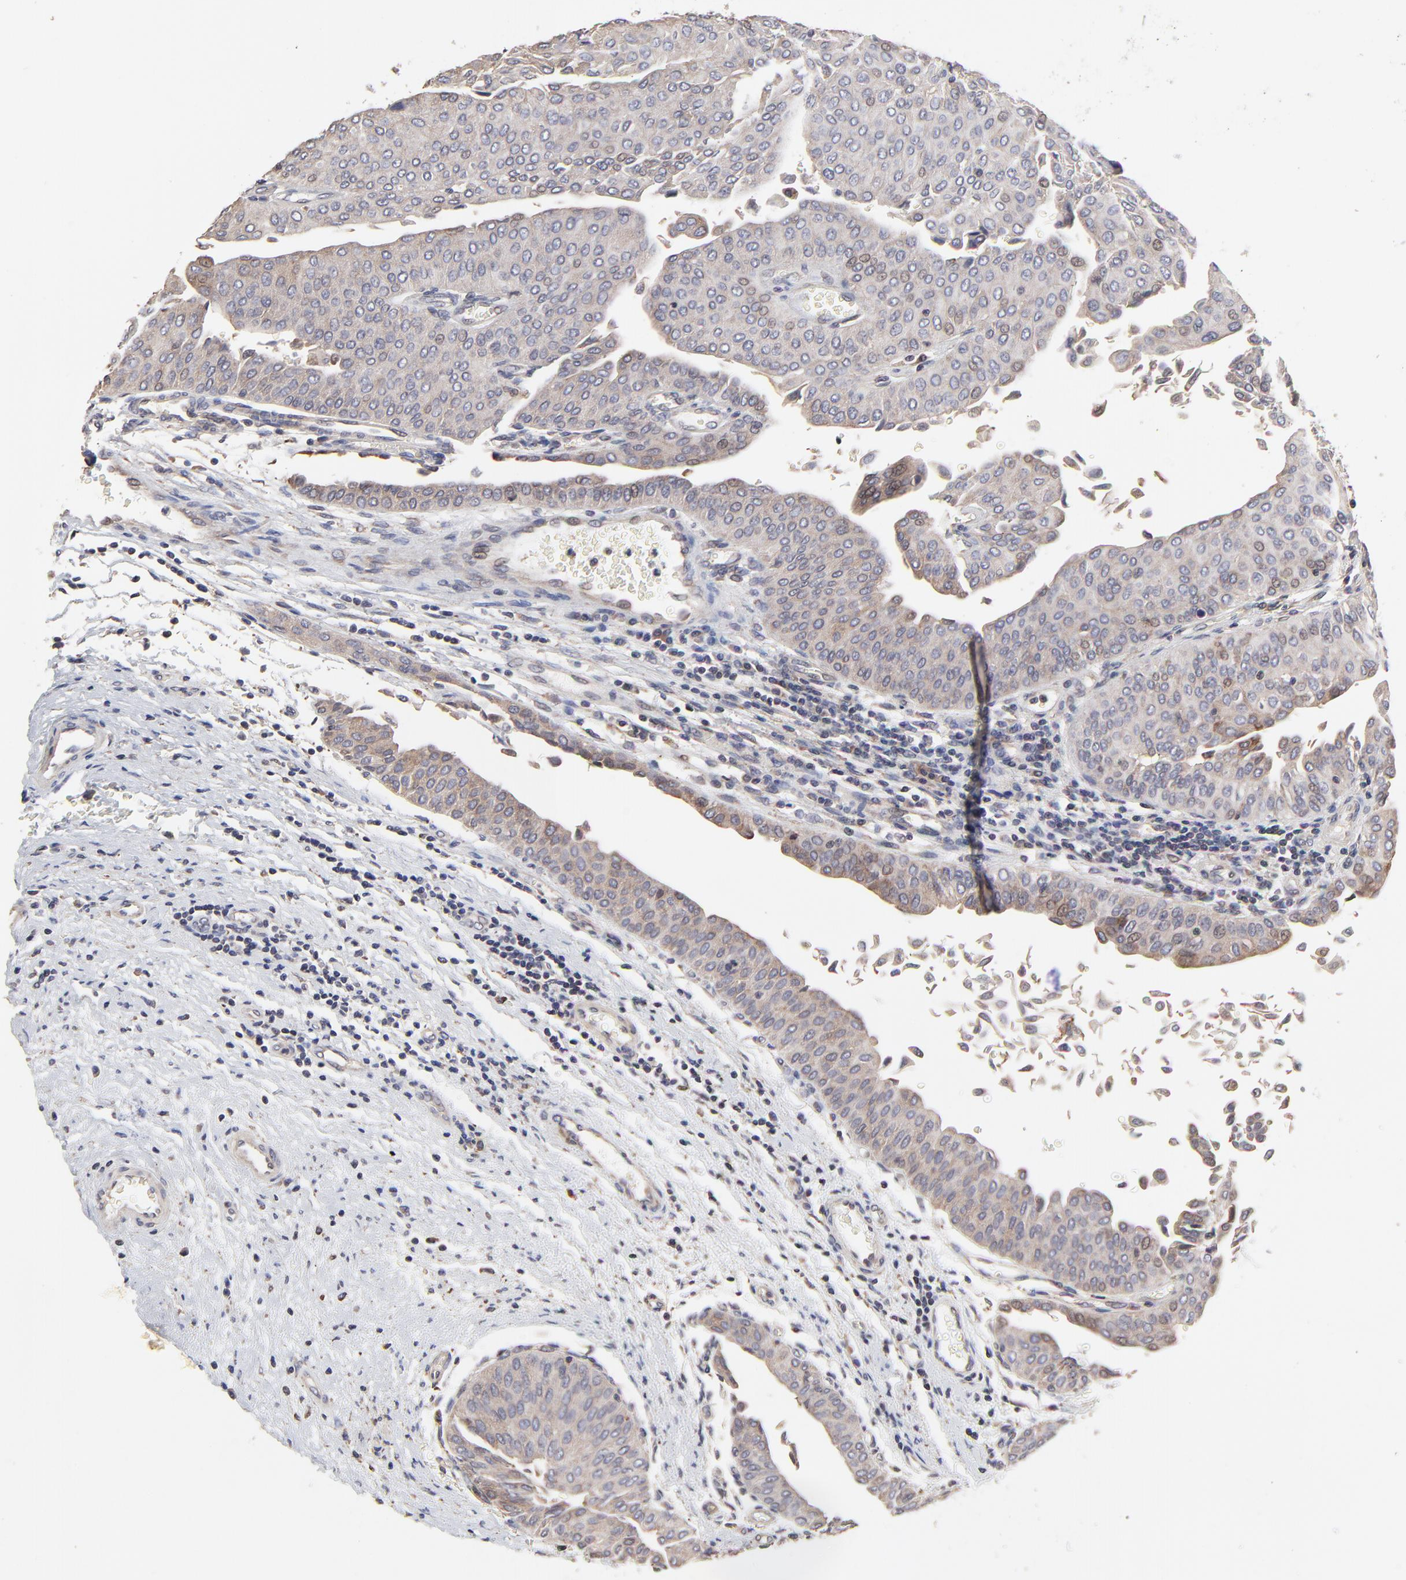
{"staining": {"intensity": "weak", "quantity": "25%-75%", "location": "cytoplasmic/membranous"}, "tissue": "urothelial cancer", "cell_type": "Tumor cells", "image_type": "cancer", "snomed": [{"axis": "morphology", "description": "Urothelial carcinoma, Low grade"}, {"axis": "topography", "description": "Urinary bladder"}], "caption": "The histopathology image demonstrates immunohistochemical staining of urothelial cancer. There is weak cytoplasmic/membranous expression is appreciated in about 25%-75% of tumor cells.", "gene": "ELP2", "patient": {"sex": "male", "age": 64}}